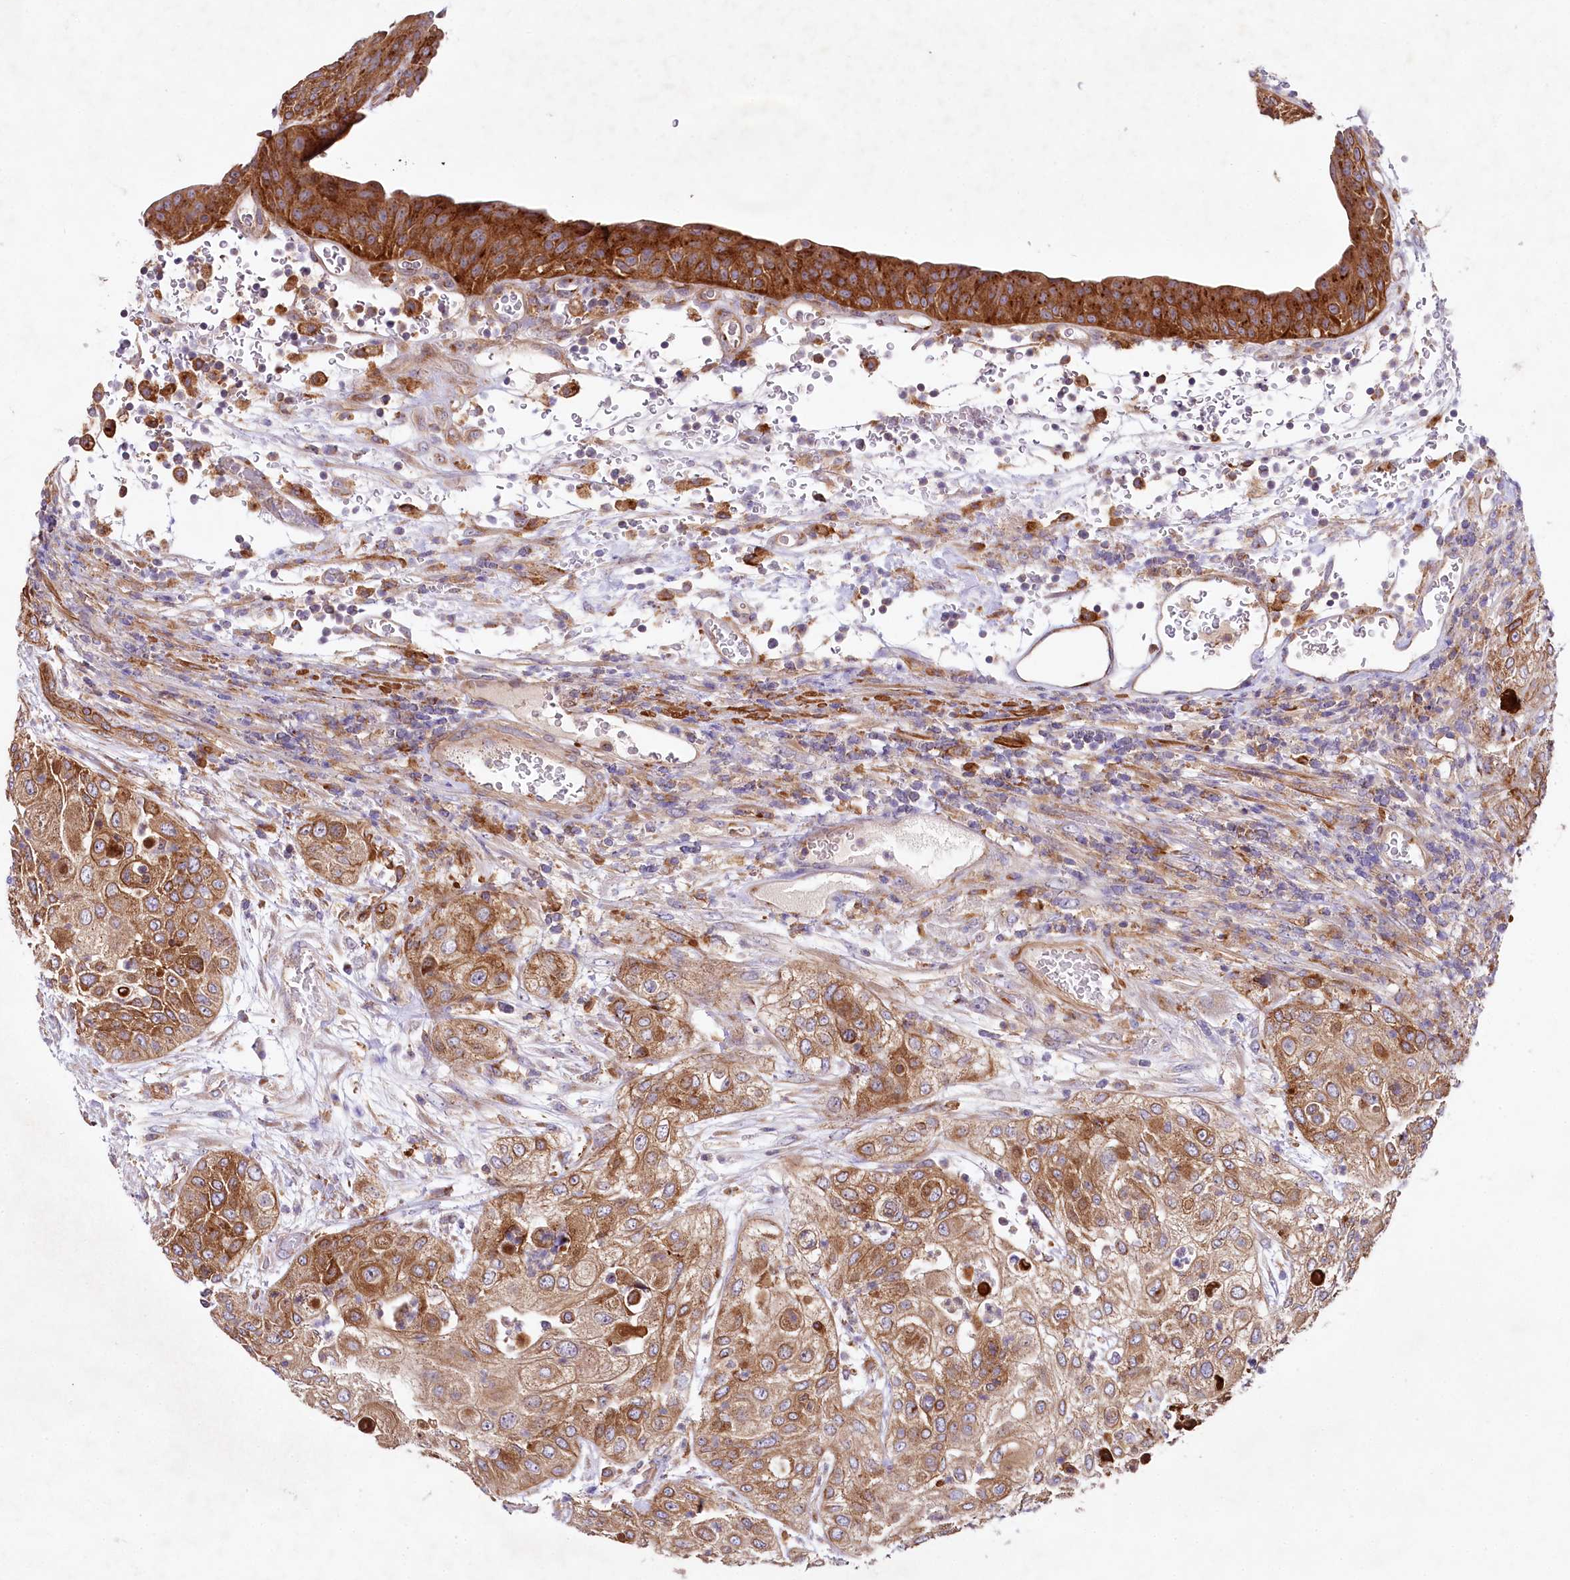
{"staining": {"intensity": "moderate", "quantity": ">75%", "location": "cytoplasmic/membranous"}, "tissue": "urothelial cancer", "cell_type": "Tumor cells", "image_type": "cancer", "snomed": [{"axis": "morphology", "description": "Urothelial carcinoma, High grade"}, {"axis": "topography", "description": "Urinary bladder"}], "caption": "Moderate cytoplasmic/membranous staining for a protein is present in approximately >75% of tumor cells of high-grade urothelial carcinoma using immunohistochemistry.", "gene": "STX6", "patient": {"sex": "female", "age": 79}}